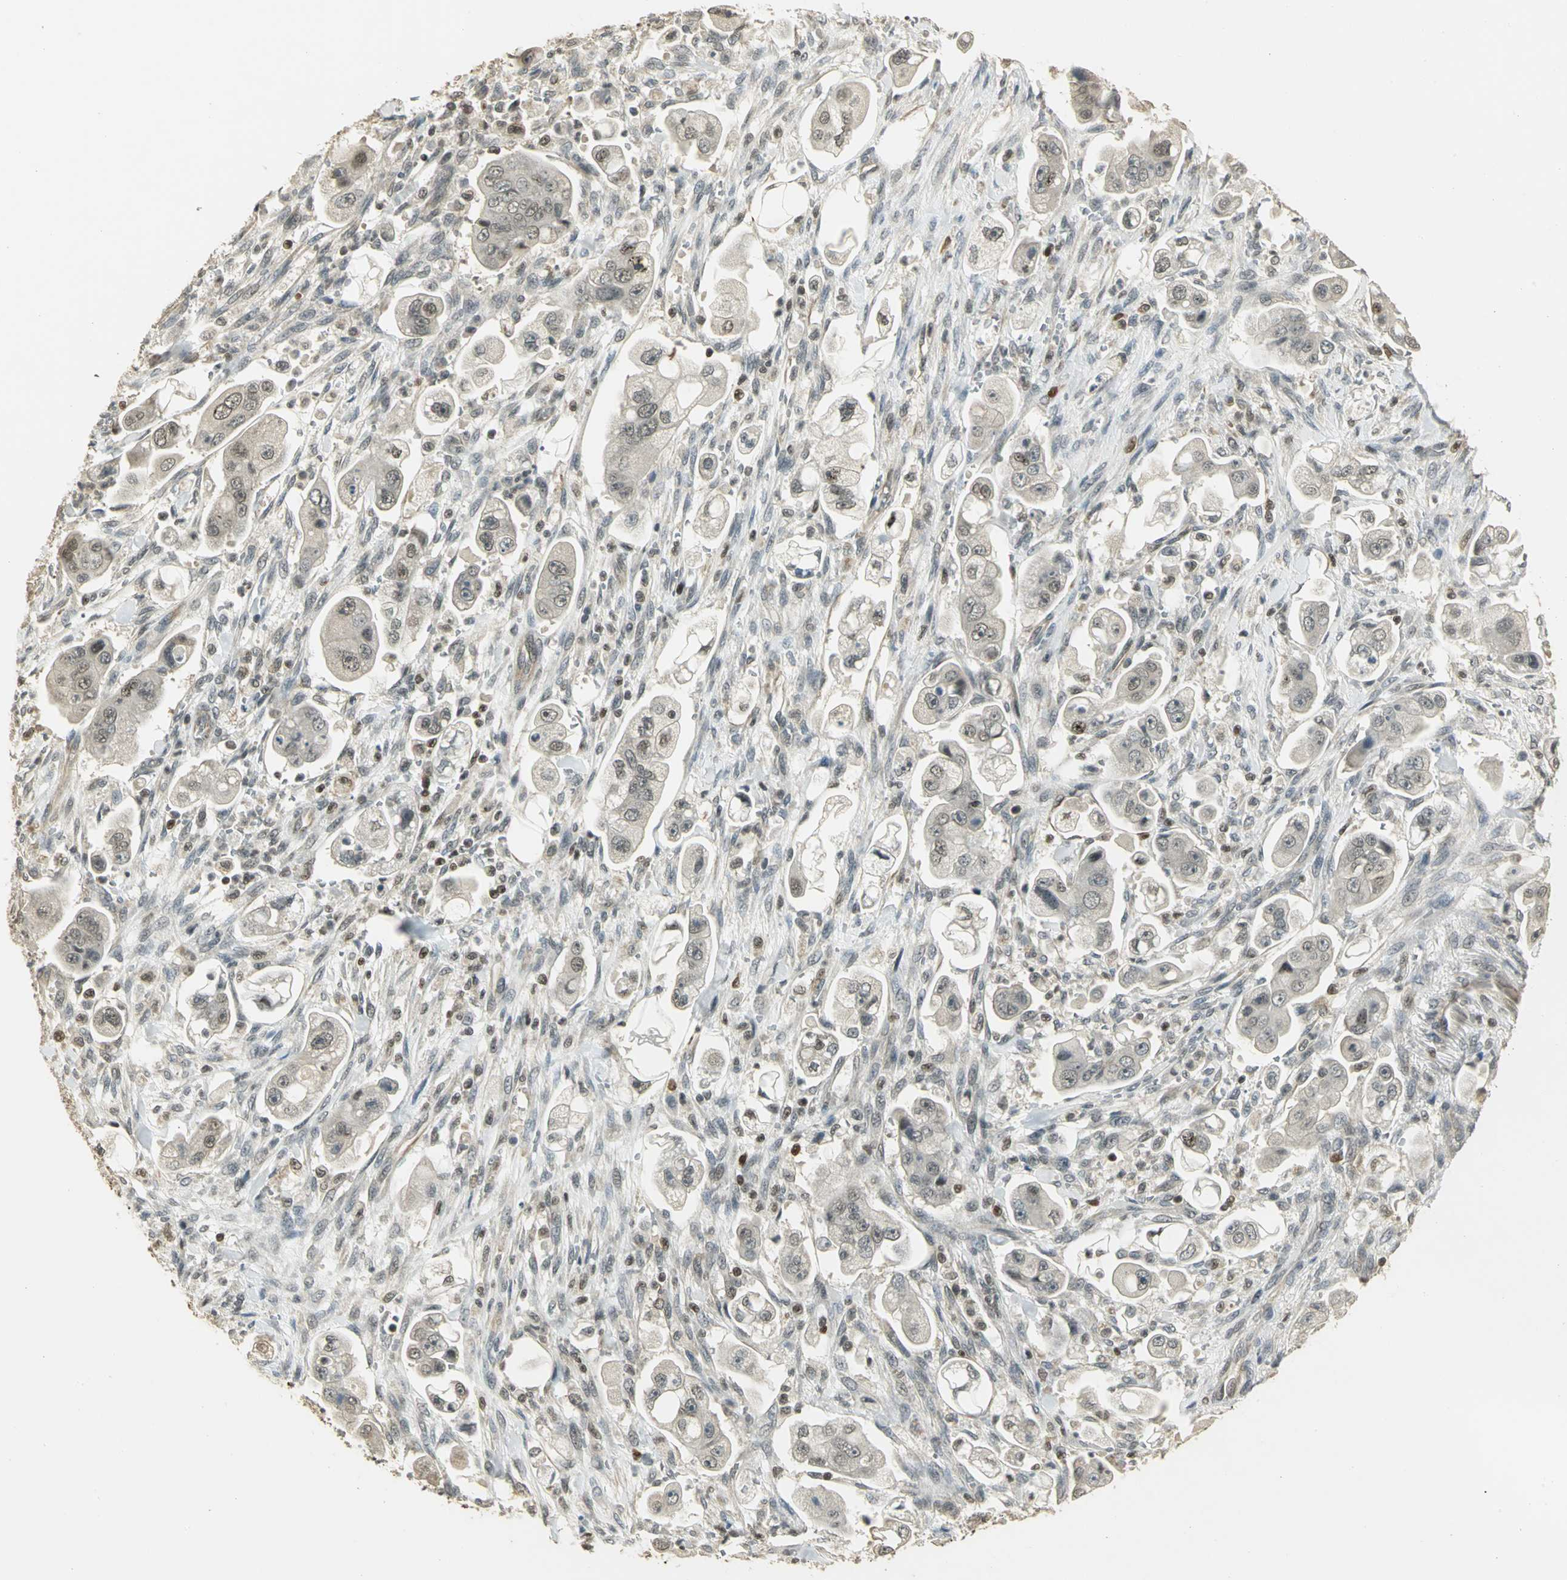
{"staining": {"intensity": "weak", "quantity": "25%-75%", "location": "nuclear"}, "tissue": "stomach cancer", "cell_type": "Tumor cells", "image_type": "cancer", "snomed": [{"axis": "morphology", "description": "Adenocarcinoma, NOS"}, {"axis": "topography", "description": "Stomach"}], "caption": "IHC of human stomach adenocarcinoma exhibits low levels of weak nuclear positivity in approximately 25%-75% of tumor cells. Using DAB (brown) and hematoxylin (blue) stains, captured at high magnification using brightfield microscopy.", "gene": "ELF1", "patient": {"sex": "male", "age": 62}}